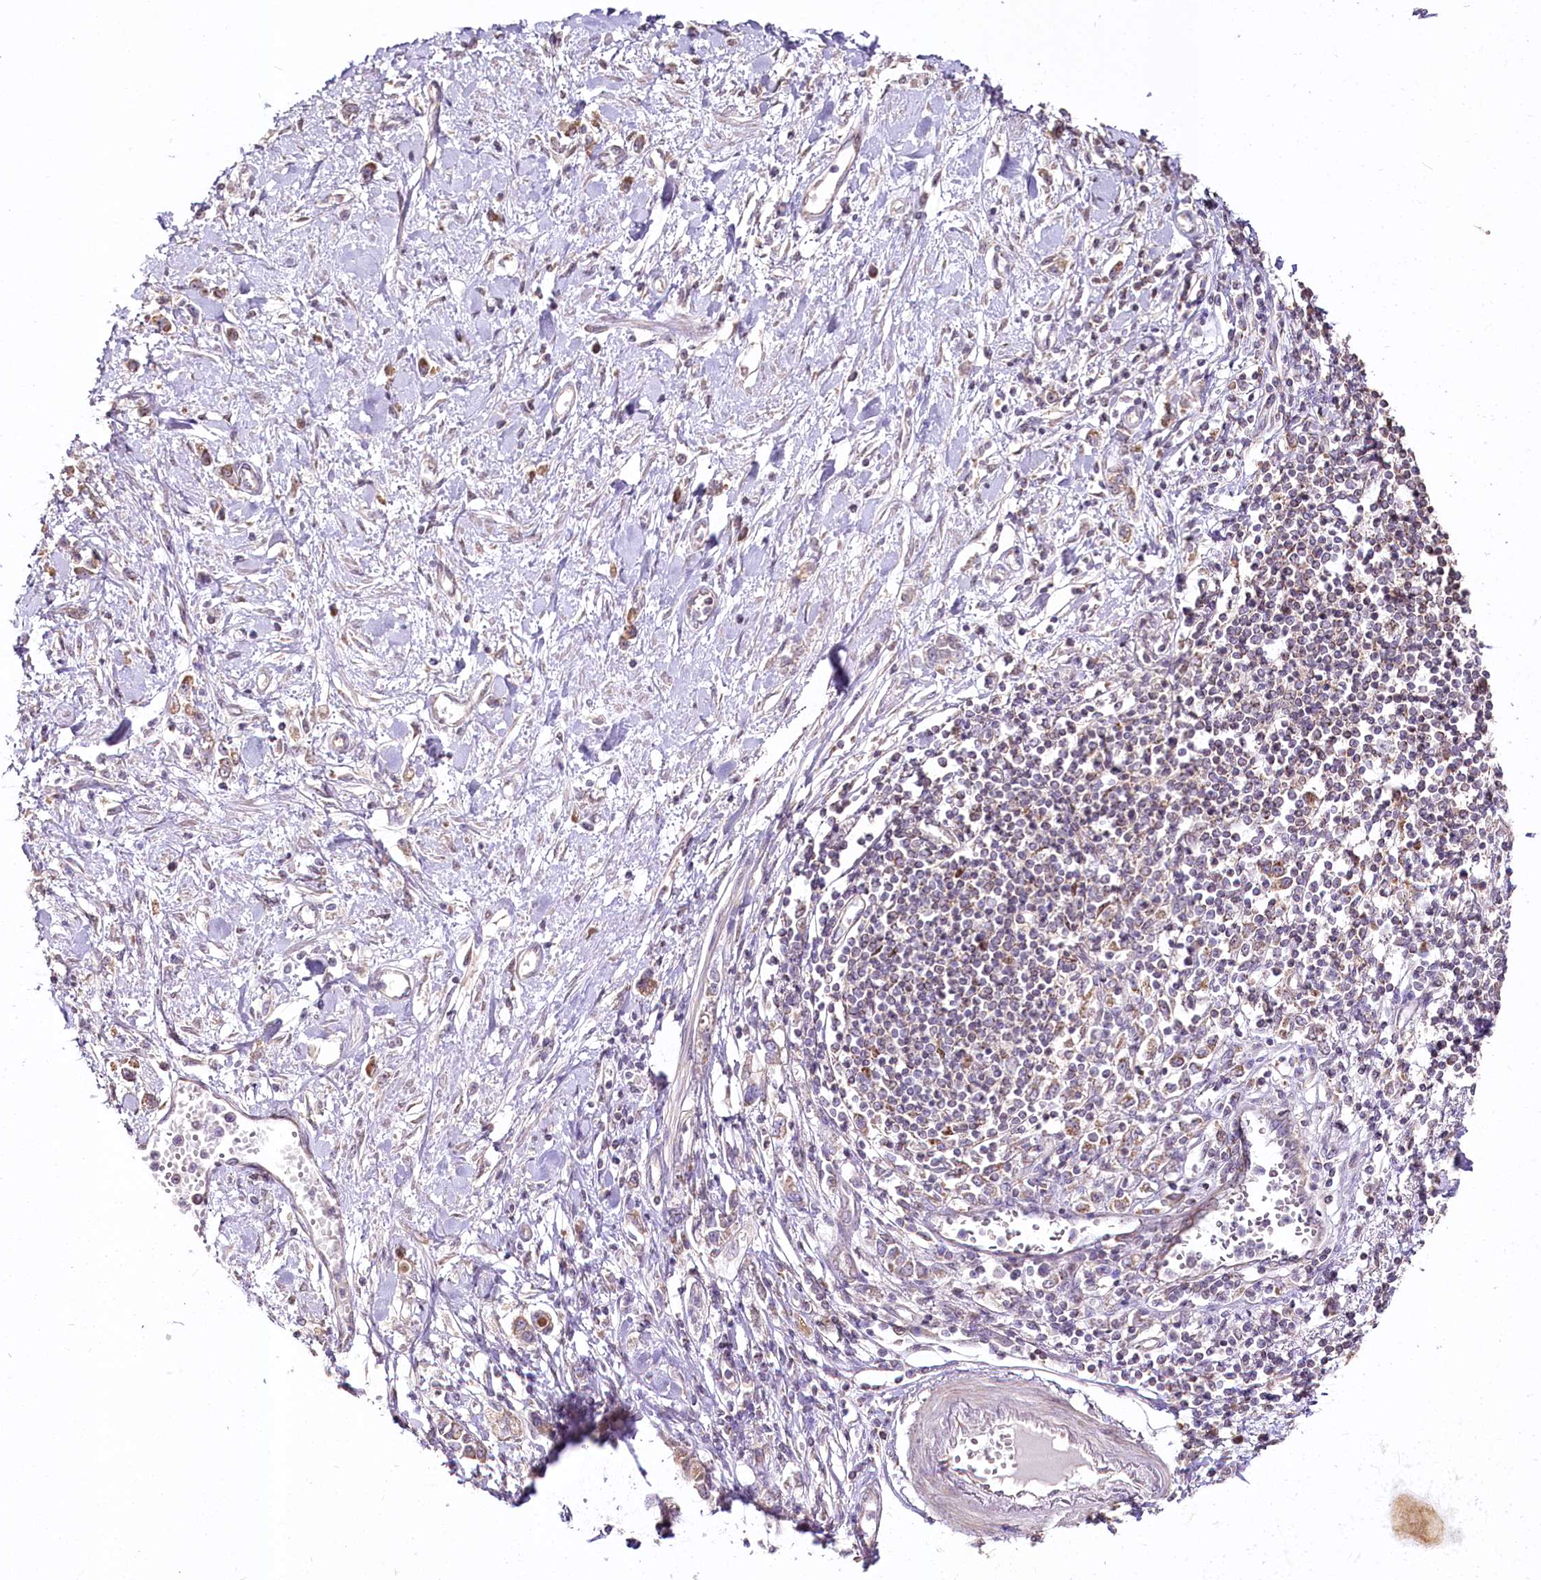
{"staining": {"intensity": "weak", "quantity": ">75%", "location": "cytoplasmic/membranous"}, "tissue": "stomach cancer", "cell_type": "Tumor cells", "image_type": "cancer", "snomed": [{"axis": "morphology", "description": "Adenocarcinoma, NOS"}, {"axis": "topography", "description": "Stomach"}], "caption": "The photomicrograph reveals a brown stain indicating the presence of a protein in the cytoplasmic/membranous of tumor cells in adenocarcinoma (stomach).", "gene": "ZNF226", "patient": {"sex": "female", "age": 76}}